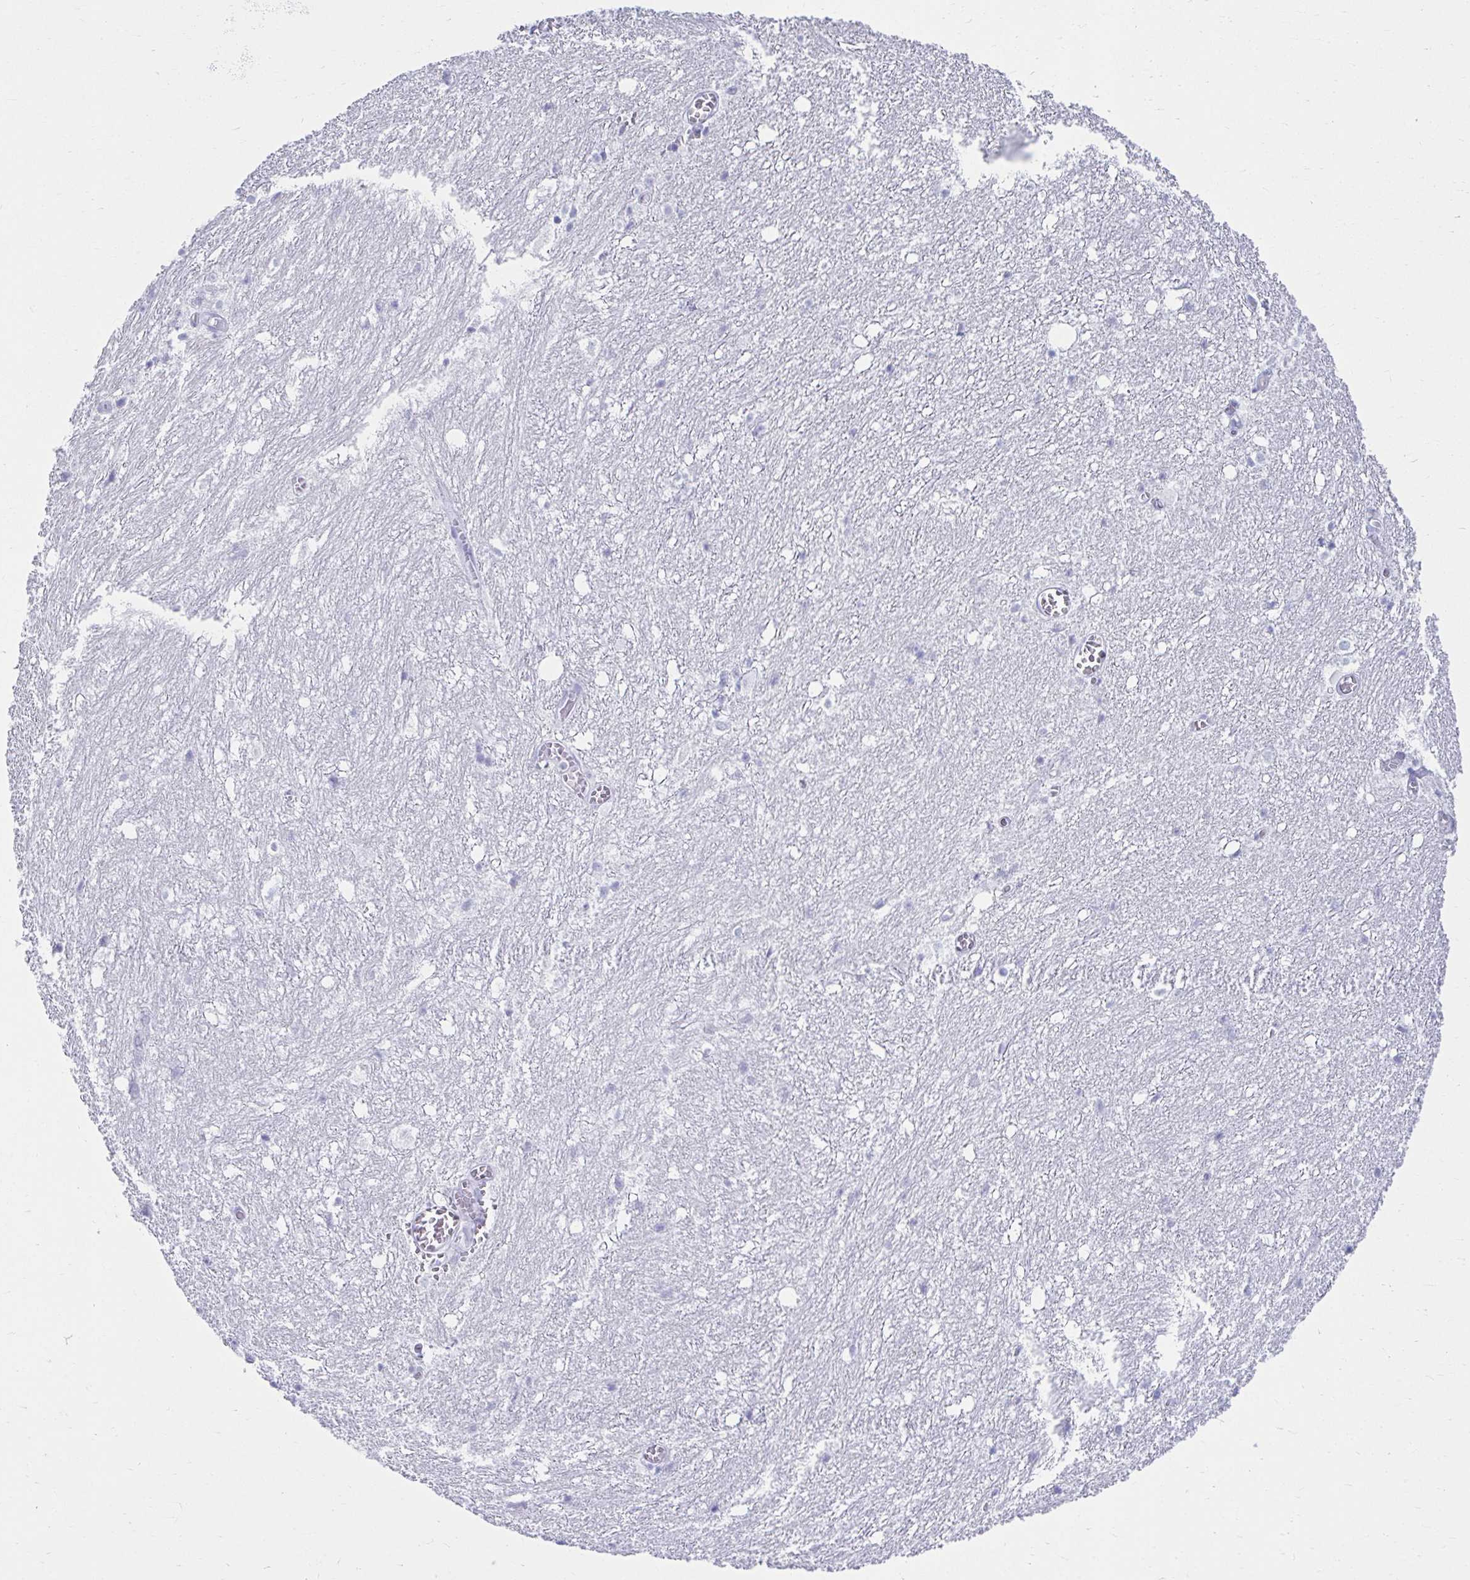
{"staining": {"intensity": "negative", "quantity": "none", "location": "none"}, "tissue": "hippocampus", "cell_type": "Glial cells", "image_type": "normal", "snomed": [{"axis": "morphology", "description": "Normal tissue, NOS"}, {"axis": "topography", "description": "Hippocampus"}], "caption": "The IHC image has no significant staining in glial cells of hippocampus.", "gene": "ATP4B", "patient": {"sex": "female", "age": 52}}